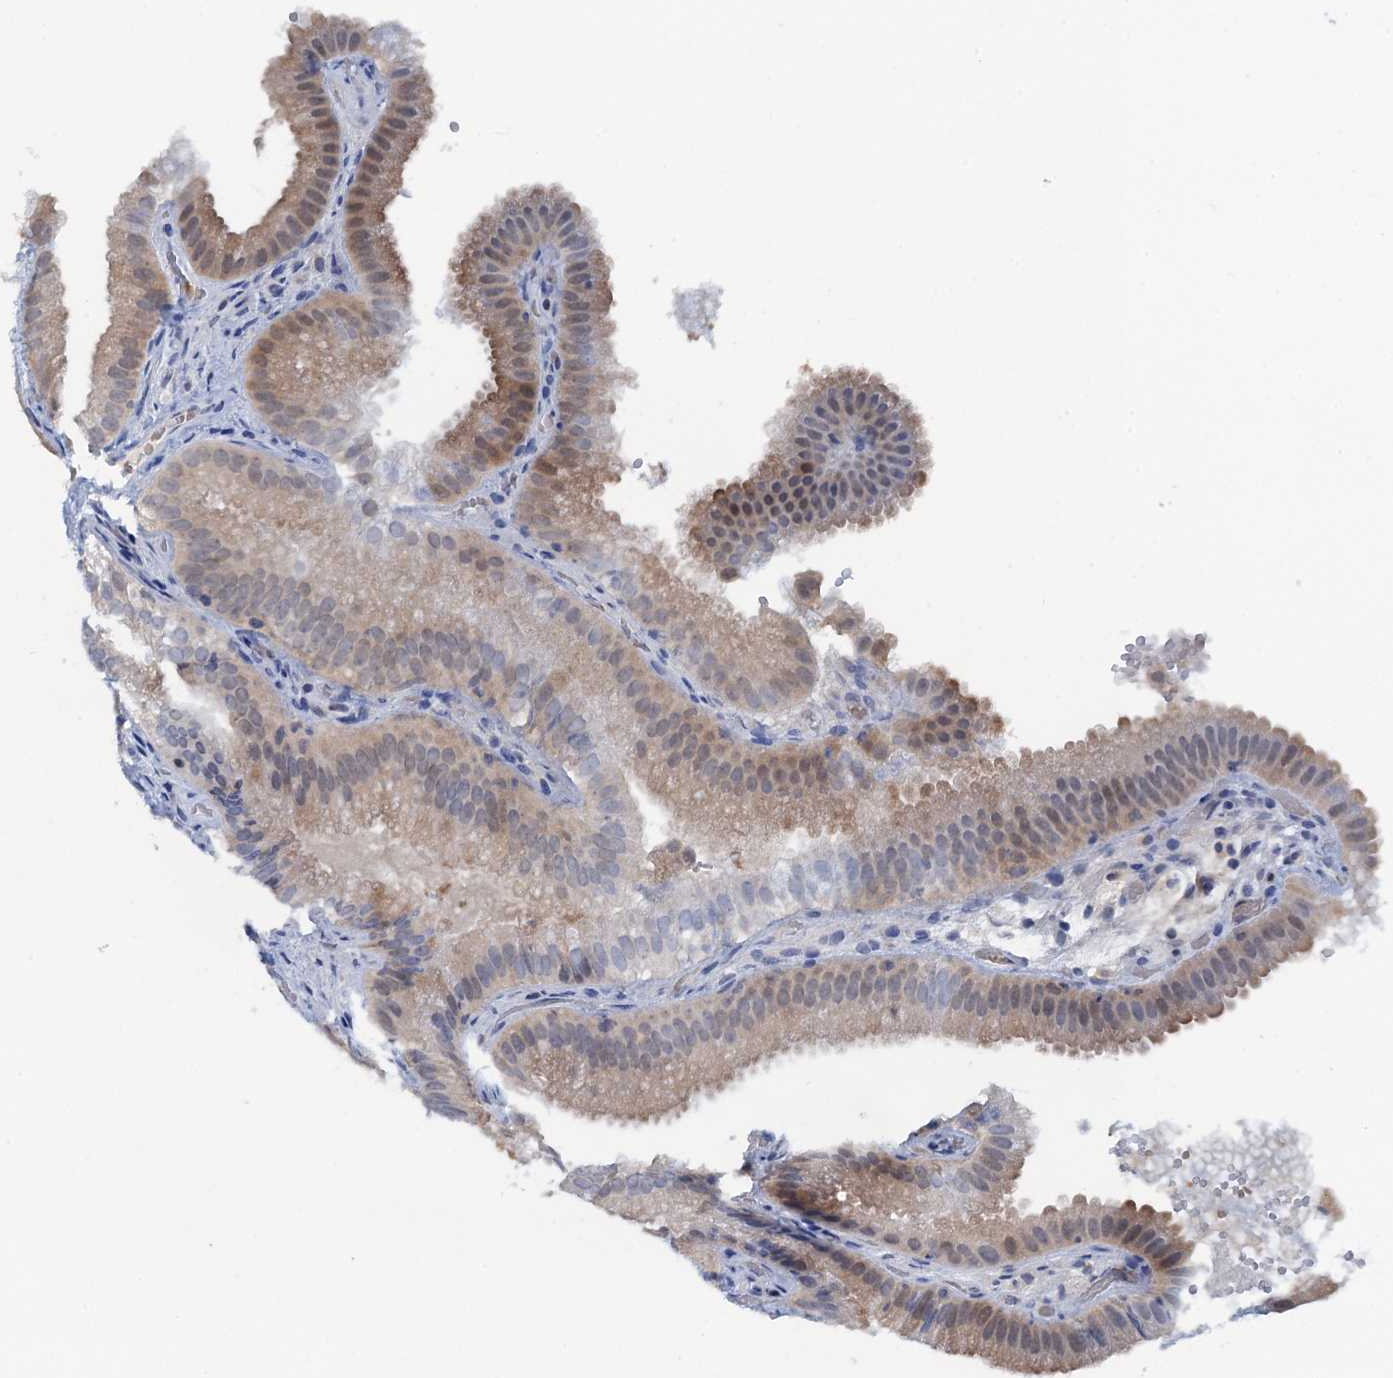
{"staining": {"intensity": "weak", "quantity": "25%-75%", "location": "cytoplasmic/membranous"}, "tissue": "gallbladder", "cell_type": "Glandular cells", "image_type": "normal", "snomed": [{"axis": "morphology", "description": "Normal tissue, NOS"}, {"axis": "topography", "description": "Gallbladder"}], "caption": "Gallbladder was stained to show a protein in brown. There is low levels of weak cytoplasmic/membranous expression in about 25%-75% of glandular cells.", "gene": "FAH", "patient": {"sex": "female", "age": 30}}